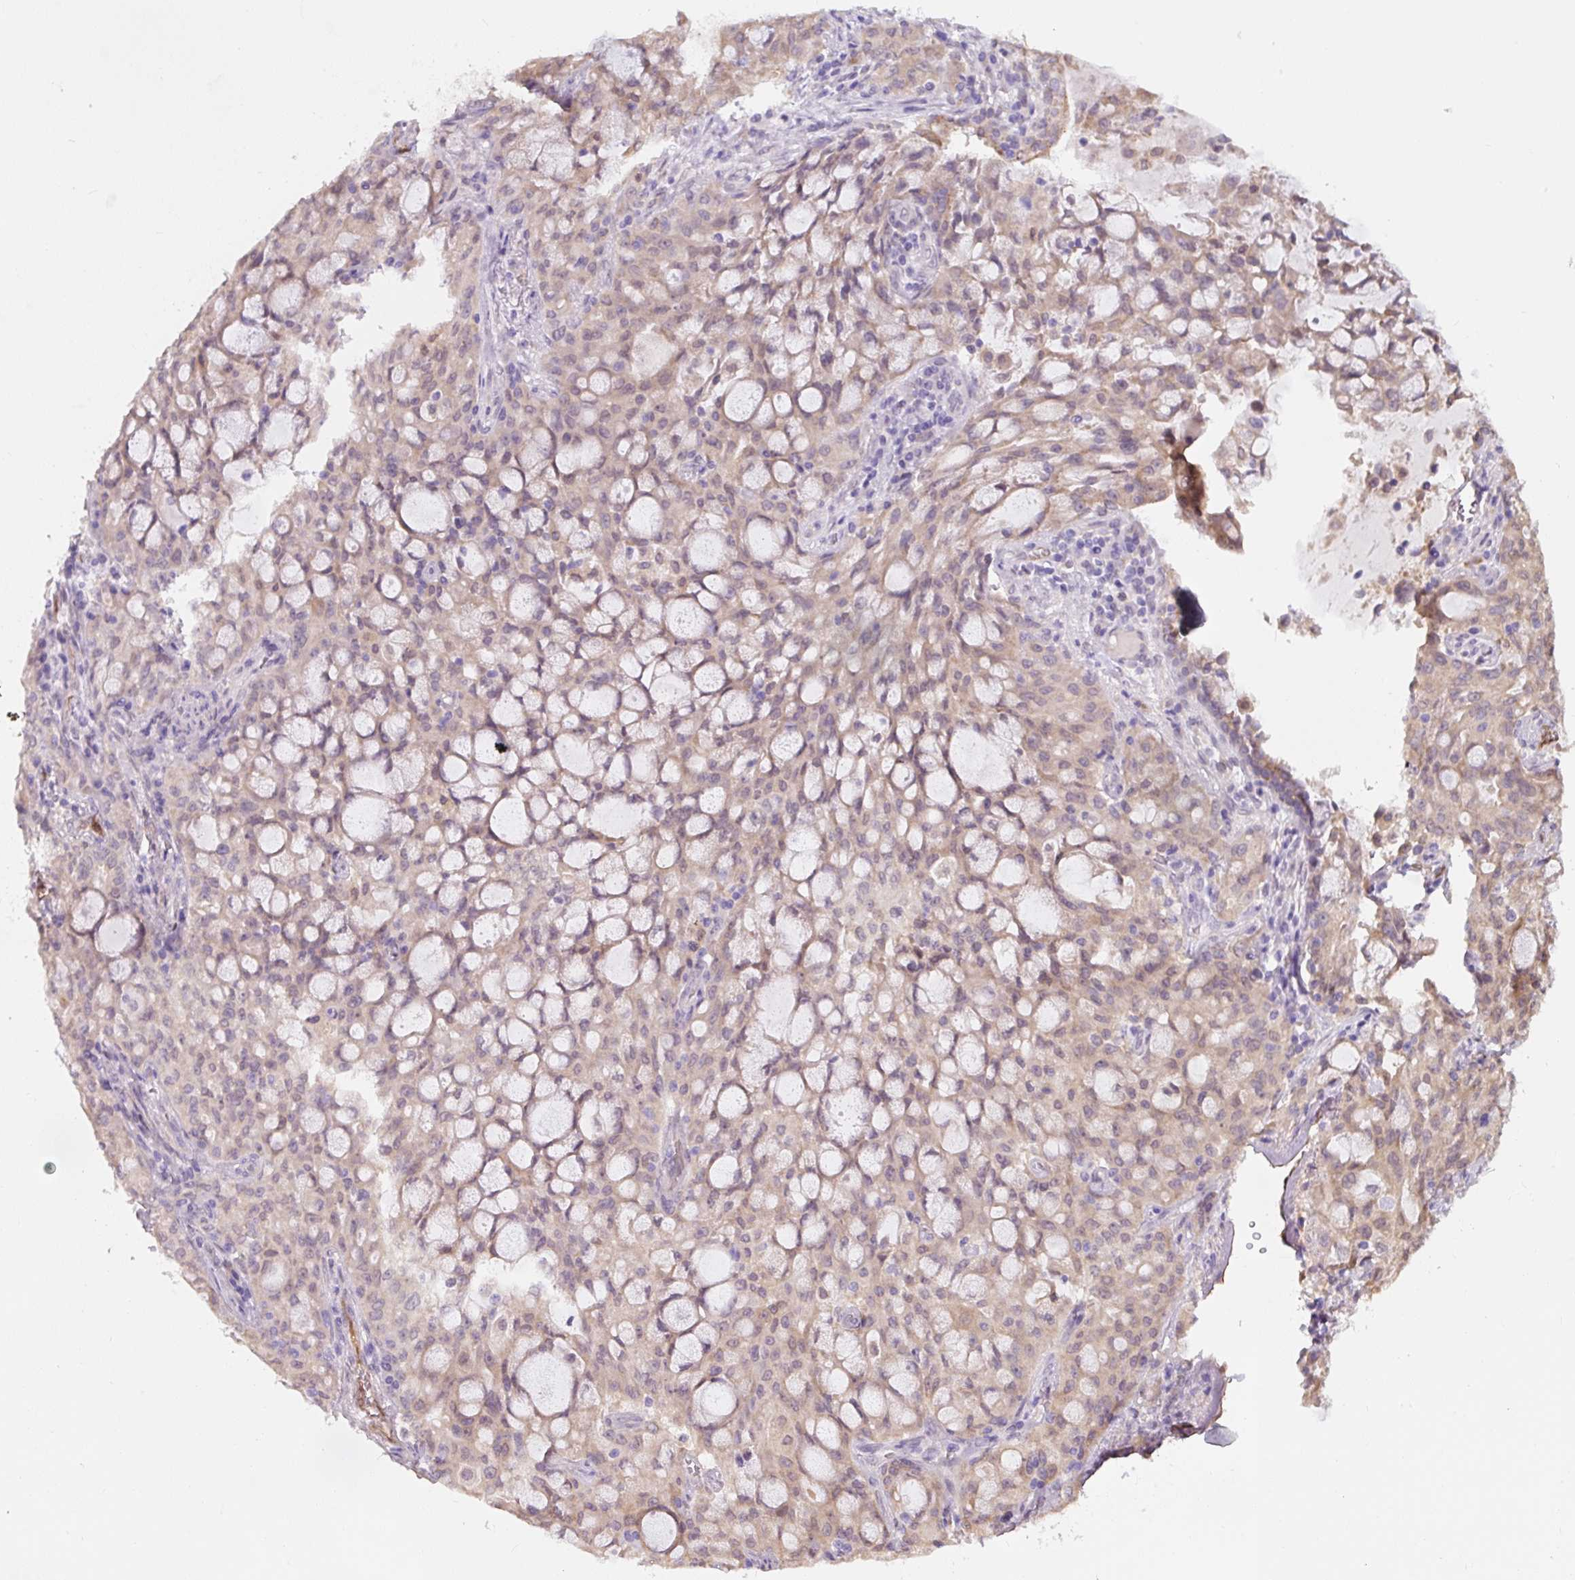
{"staining": {"intensity": "weak", "quantity": "25%-75%", "location": "cytoplasmic/membranous"}, "tissue": "lung cancer", "cell_type": "Tumor cells", "image_type": "cancer", "snomed": [{"axis": "morphology", "description": "Adenocarcinoma, NOS"}, {"axis": "topography", "description": "Lung"}], "caption": "This is a photomicrograph of immunohistochemistry (IHC) staining of lung cancer, which shows weak expression in the cytoplasmic/membranous of tumor cells.", "gene": "ASRGL1", "patient": {"sex": "female", "age": 44}}